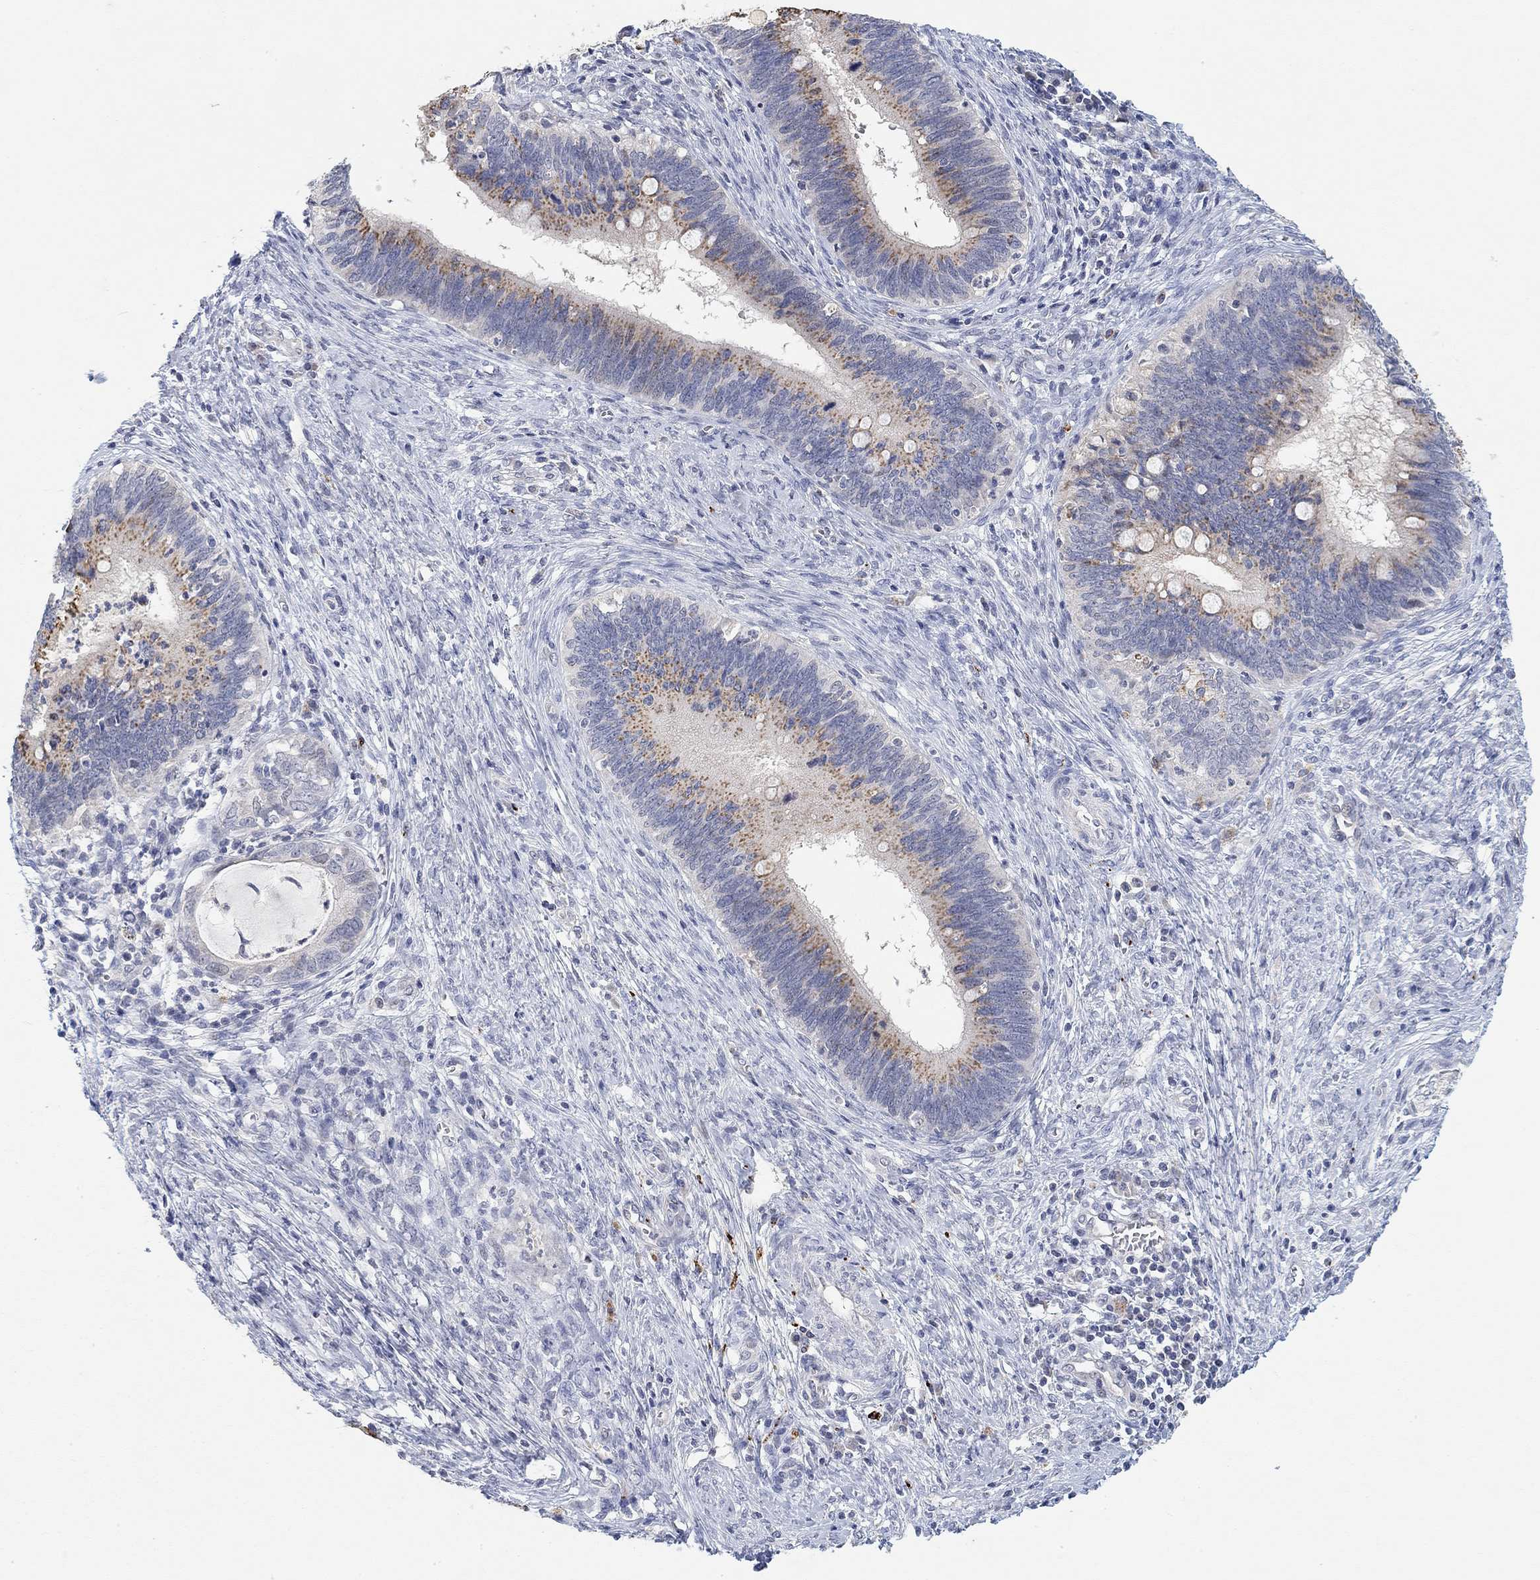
{"staining": {"intensity": "moderate", "quantity": "<25%", "location": "cytoplasmic/membranous"}, "tissue": "cervical cancer", "cell_type": "Tumor cells", "image_type": "cancer", "snomed": [{"axis": "morphology", "description": "Adenocarcinoma, NOS"}, {"axis": "topography", "description": "Cervix"}], "caption": "Immunohistochemical staining of human cervical cancer (adenocarcinoma) demonstrates low levels of moderate cytoplasmic/membranous positivity in approximately <25% of tumor cells.", "gene": "VAT1L", "patient": {"sex": "female", "age": 42}}